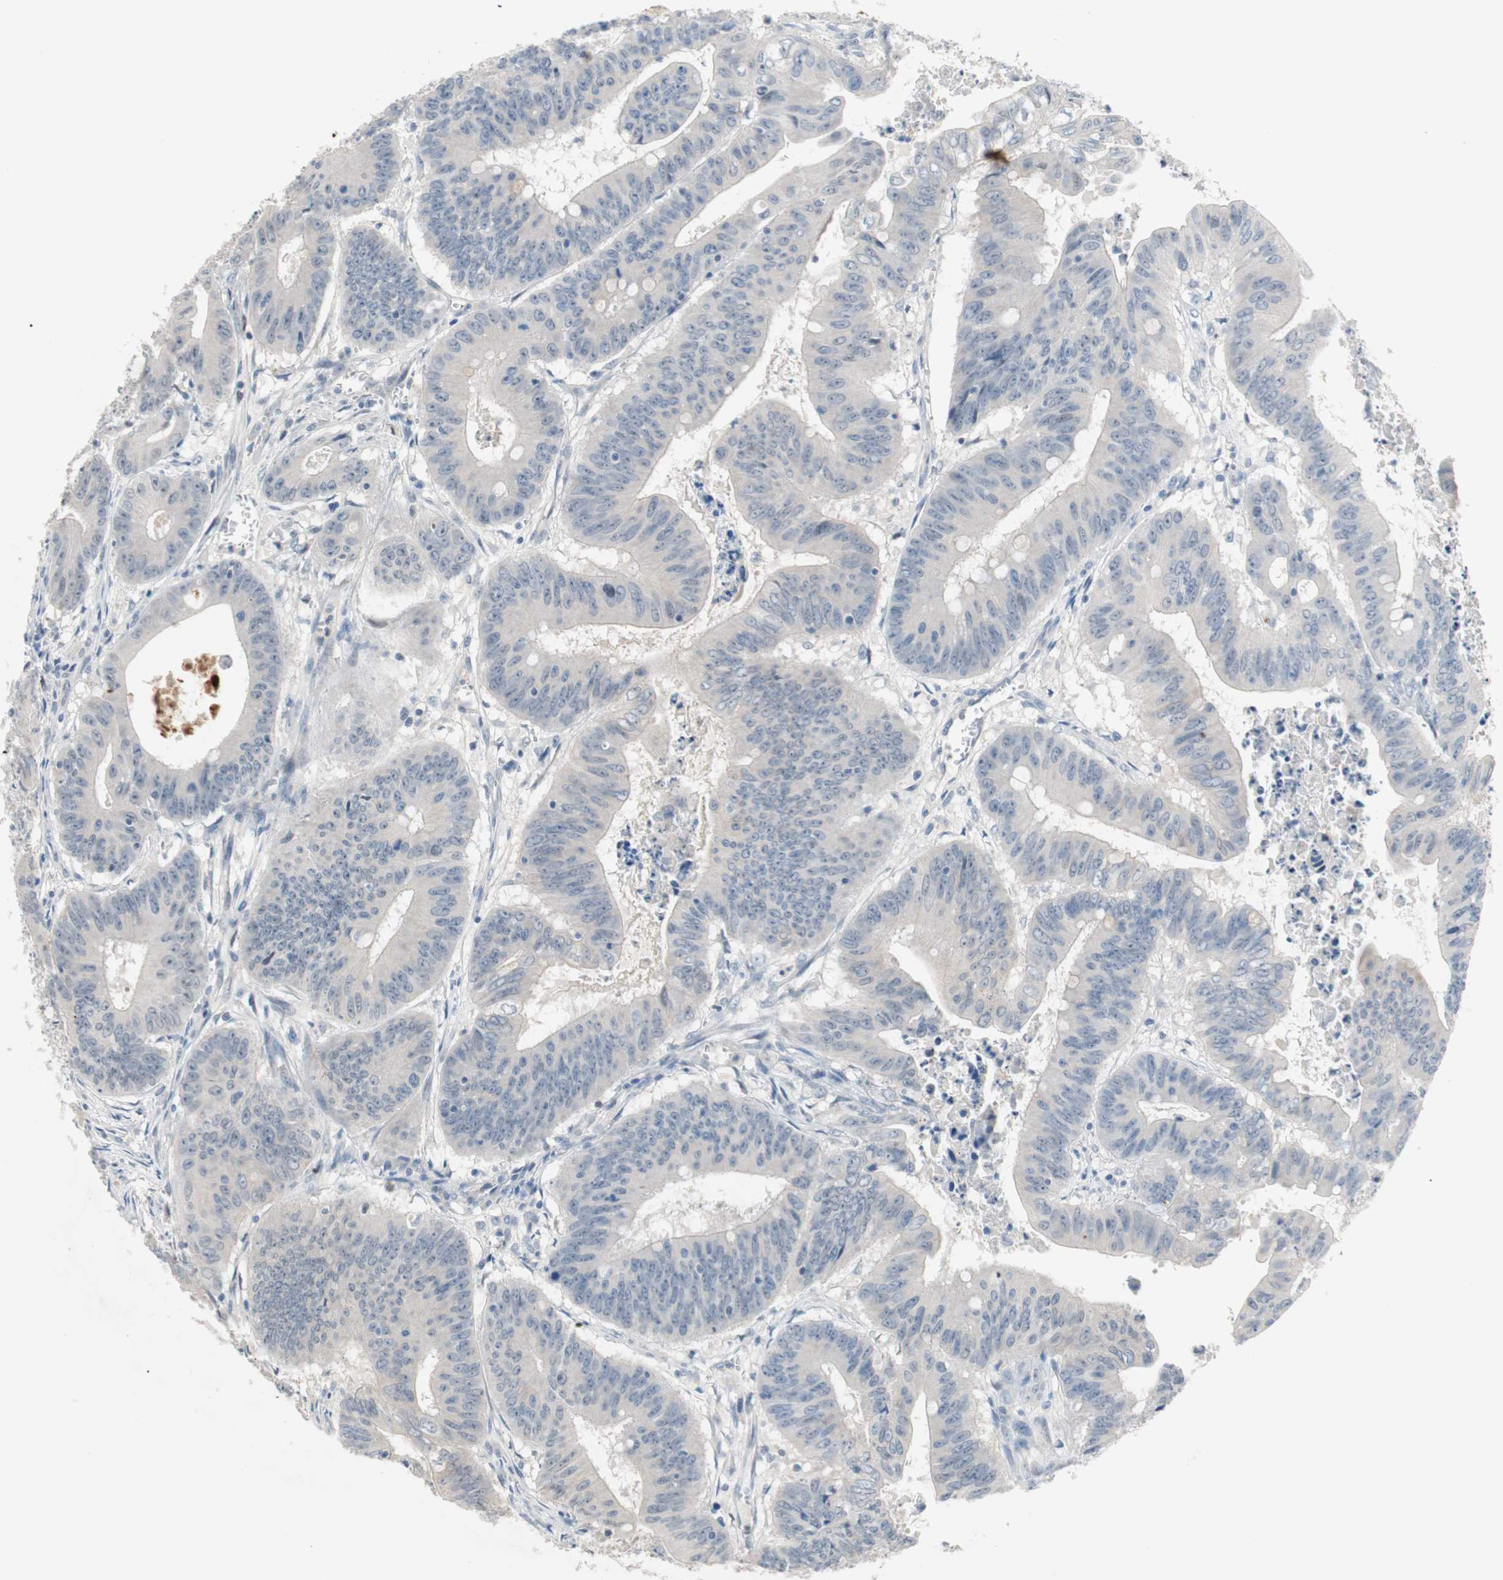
{"staining": {"intensity": "negative", "quantity": "none", "location": "none"}, "tissue": "colorectal cancer", "cell_type": "Tumor cells", "image_type": "cancer", "snomed": [{"axis": "morphology", "description": "Adenocarcinoma, NOS"}, {"axis": "topography", "description": "Colon"}], "caption": "Tumor cells show no significant protein staining in colorectal adenocarcinoma. (DAB IHC visualized using brightfield microscopy, high magnification).", "gene": "PDZK1", "patient": {"sex": "male", "age": 45}}